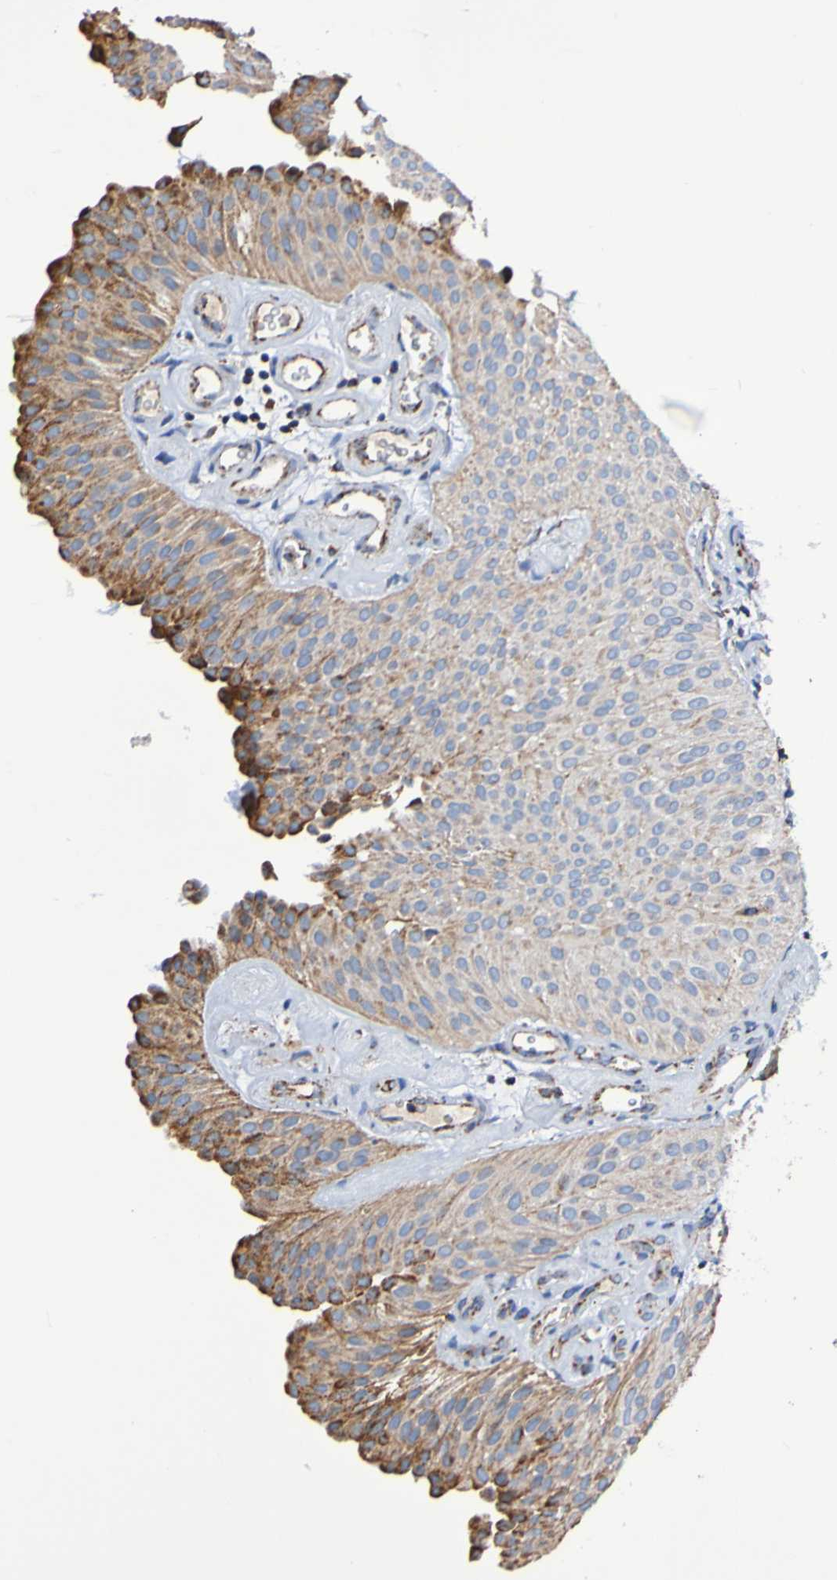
{"staining": {"intensity": "strong", "quantity": "<25%", "location": "cytoplasmic/membranous"}, "tissue": "urothelial cancer", "cell_type": "Tumor cells", "image_type": "cancer", "snomed": [{"axis": "morphology", "description": "Urothelial carcinoma, Low grade"}, {"axis": "topography", "description": "Urinary bladder"}], "caption": "Immunohistochemistry of low-grade urothelial carcinoma displays medium levels of strong cytoplasmic/membranous expression in about <25% of tumor cells.", "gene": "IL18R1", "patient": {"sex": "female", "age": 60}}